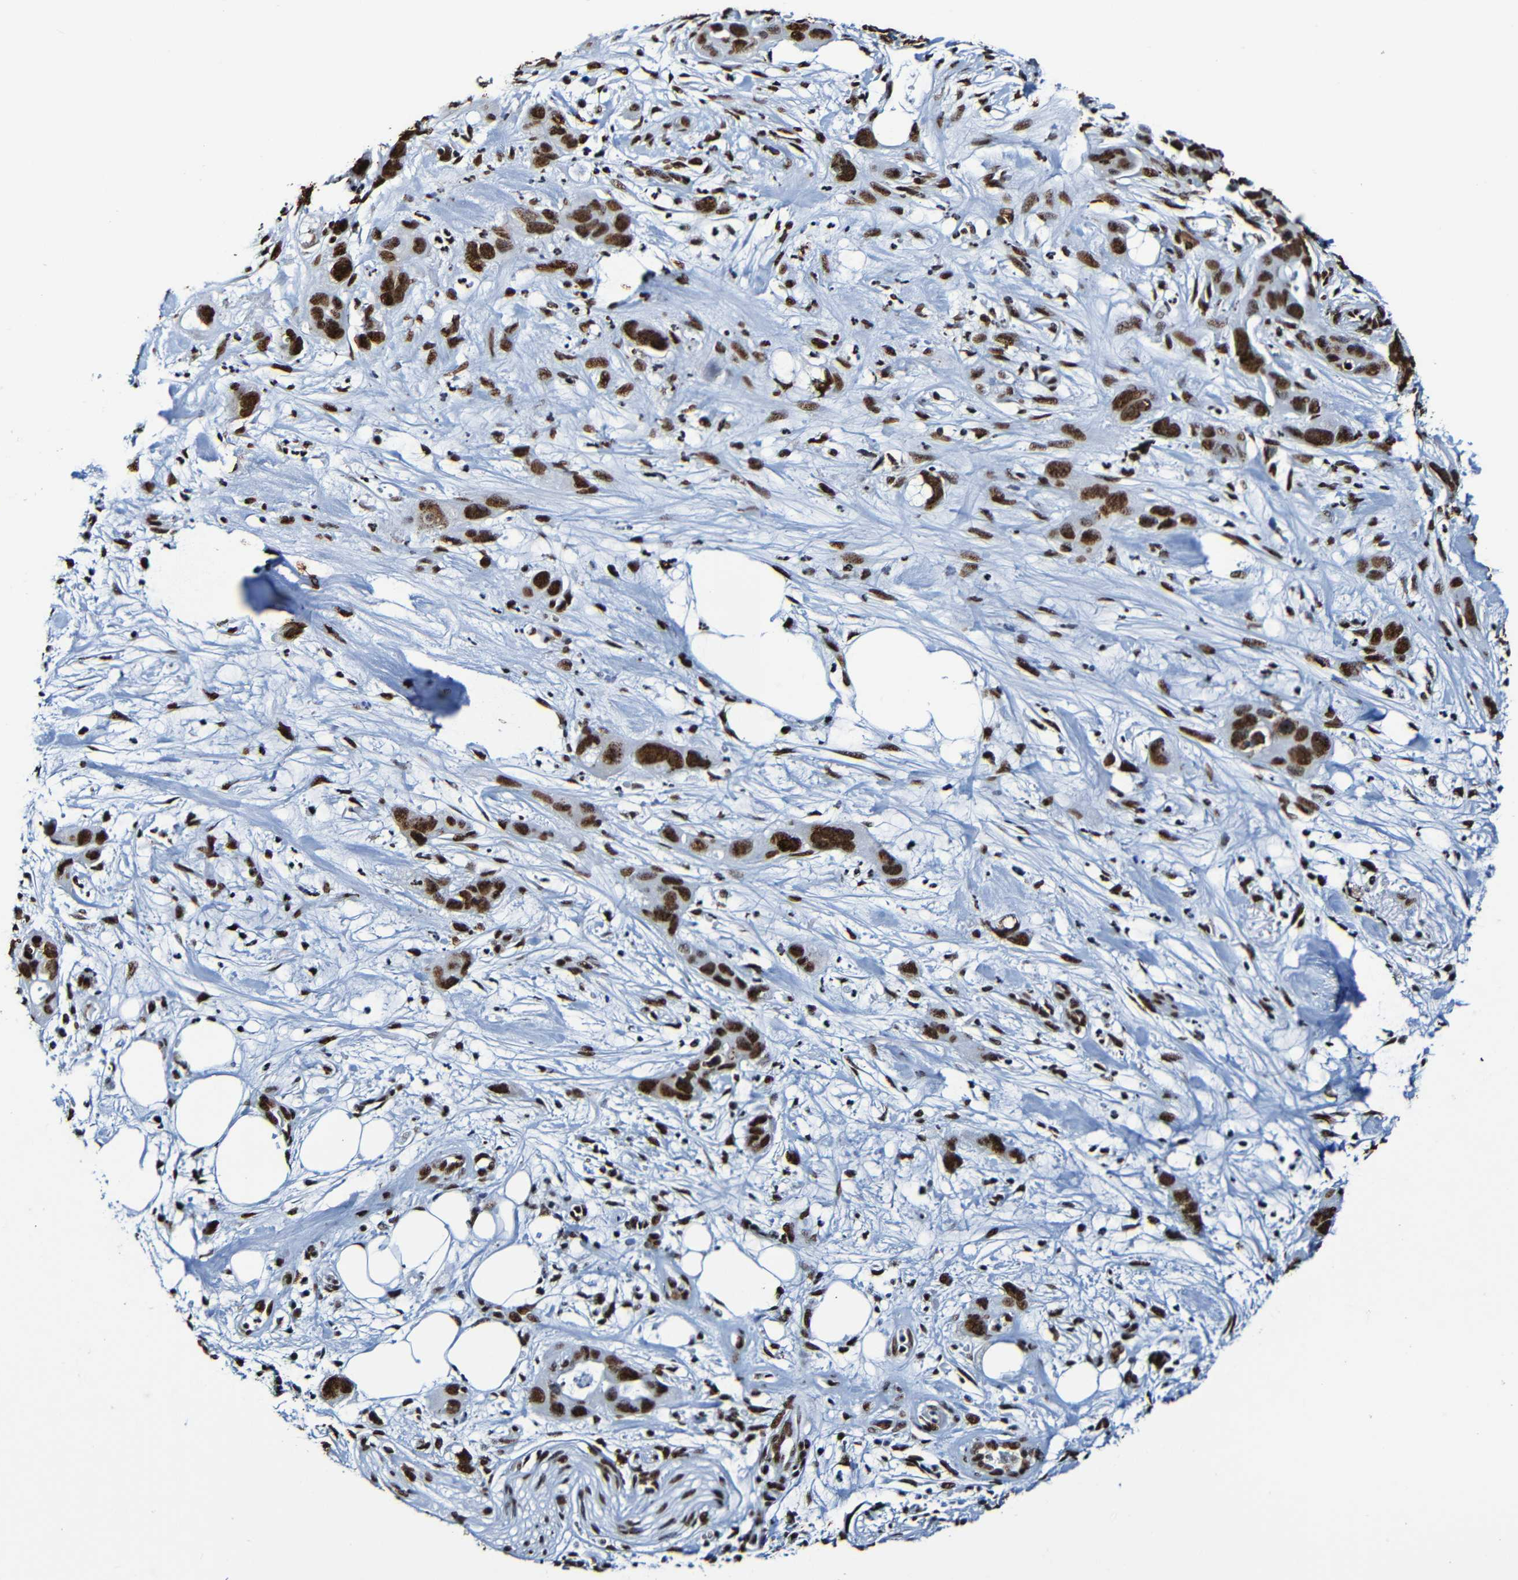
{"staining": {"intensity": "strong", "quantity": ">75%", "location": "nuclear"}, "tissue": "pancreatic cancer", "cell_type": "Tumor cells", "image_type": "cancer", "snomed": [{"axis": "morphology", "description": "Adenocarcinoma, NOS"}, {"axis": "topography", "description": "Pancreas"}], "caption": "This histopathology image demonstrates IHC staining of human pancreatic cancer, with high strong nuclear positivity in approximately >75% of tumor cells.", "gene": "SRSF3", "patient": {"sex": "female", "age": 71}}